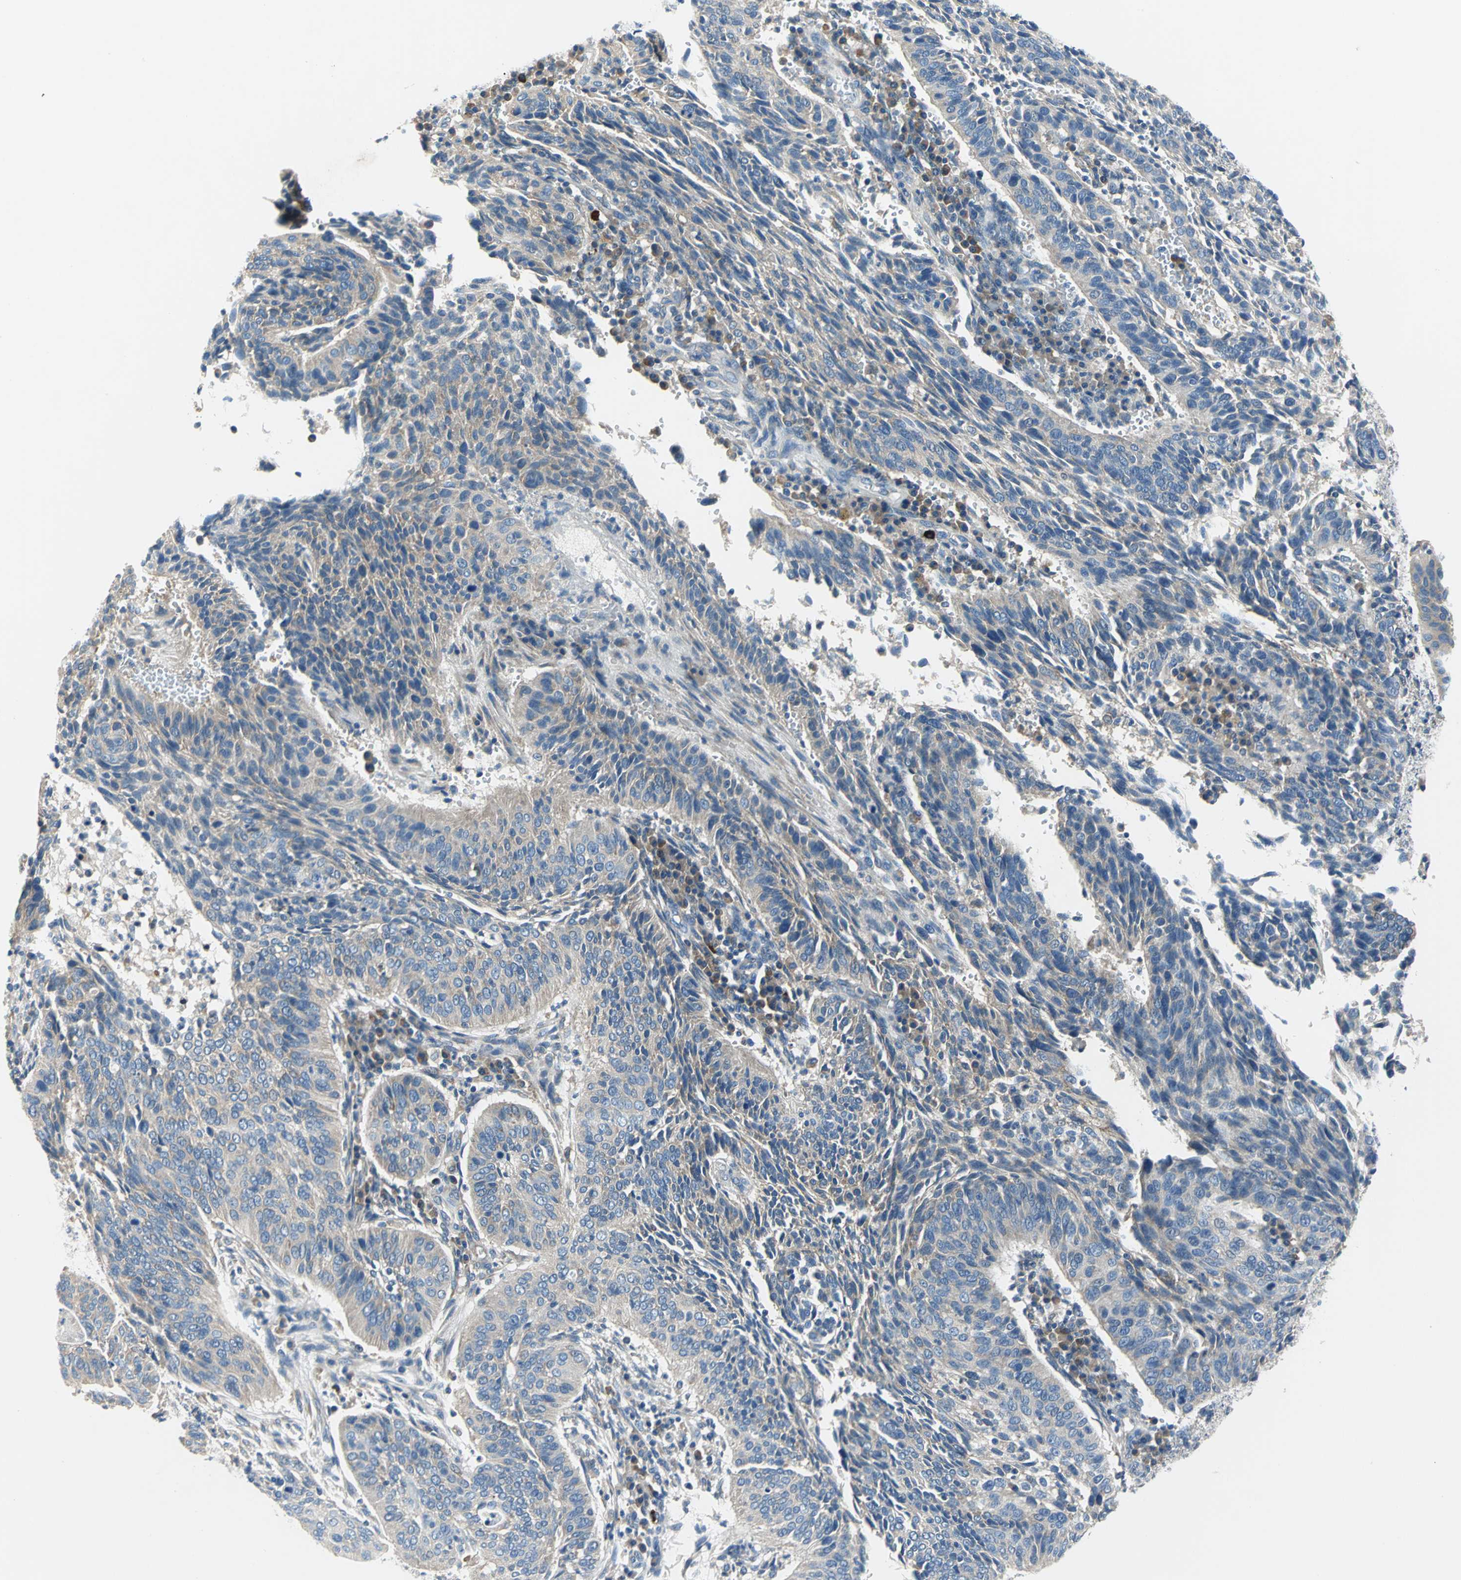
{"staining": {"intensity": "moderate", "quantity": ">75%", "location": "cytoplasmic/membranous"}, "tissue": "cervical cancer", "cell_type": "Tumor cells", "image_type": "cancer", "snomed": [{"axis": "morphology", "description": "Squamous cell carcinoma, NOS"}, {"axis": "topography", "description": "Cervix"}], "caption": "Protein expression analysis of human squamous cell carcinoma (cervical) reveals moderate cytoplasmic/membranous expression in about >75% of tumor cells. (DAB (3,3'-diaminobenzidine) IHC, brown staining for protein, blue staining for nuclei).", "gene": "TRIM25", "patient": {"sex": "female", "age": 39}}